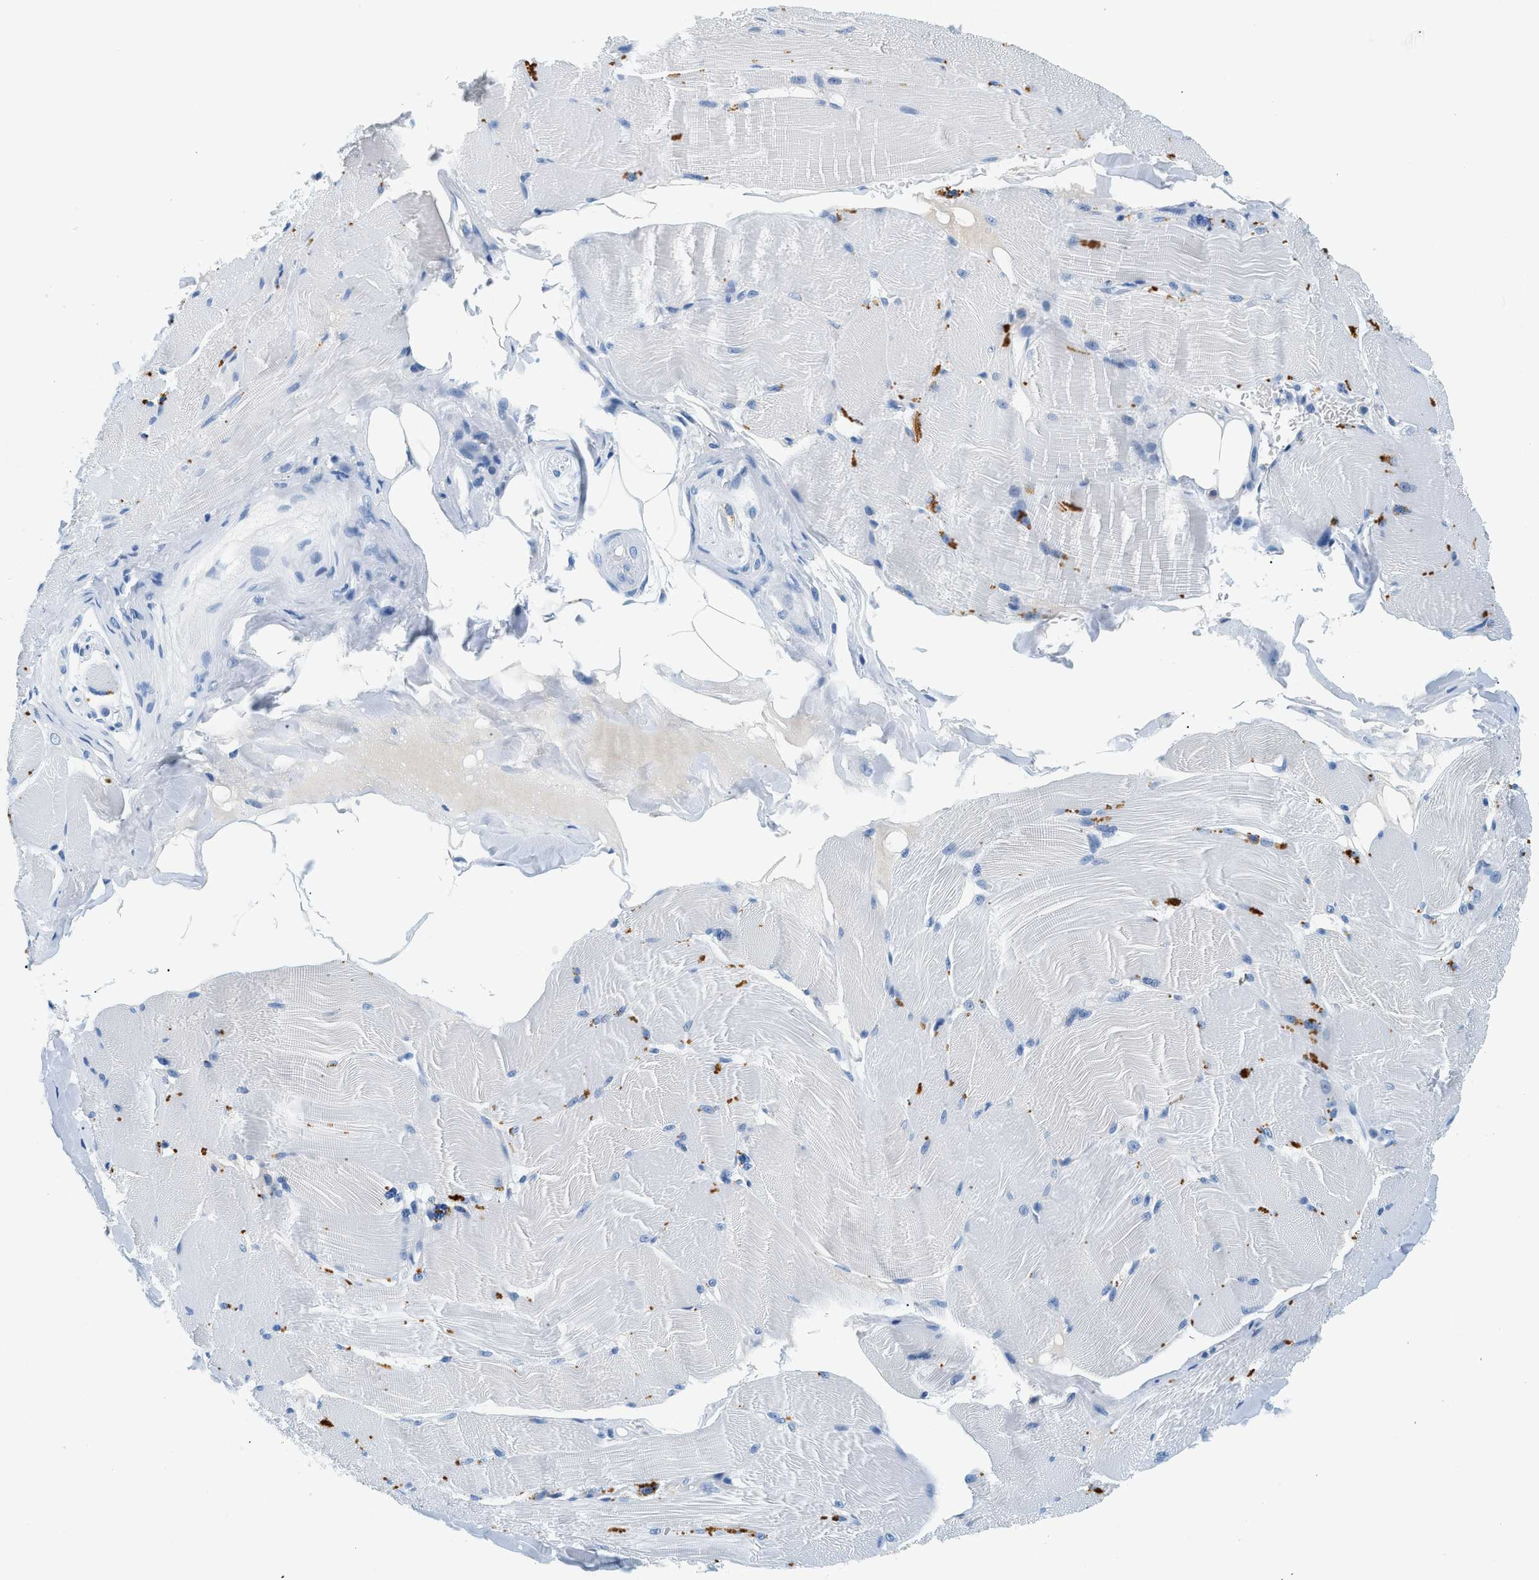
{"staining": {"intensity": "negative", "quantity": "none", "location": "none"}, "tissue": "skeletal muscle", "cell_type": "Myocytes", "image_type": "normal", "snomed": [{"axis": "morphology", "description": "Normal tissue, NOS"}, {"axis": "topography", "description": "Skin"}, {"axis": "topography", "description": "Skeletal muscle"}], "caption": "This is an immunohistochemistry photomicrograph of unremarkable skeletal muscle. There is no expression in myocytes.", "gene": "STXBP2", "patient": {"sex": "male", "age": 83}}